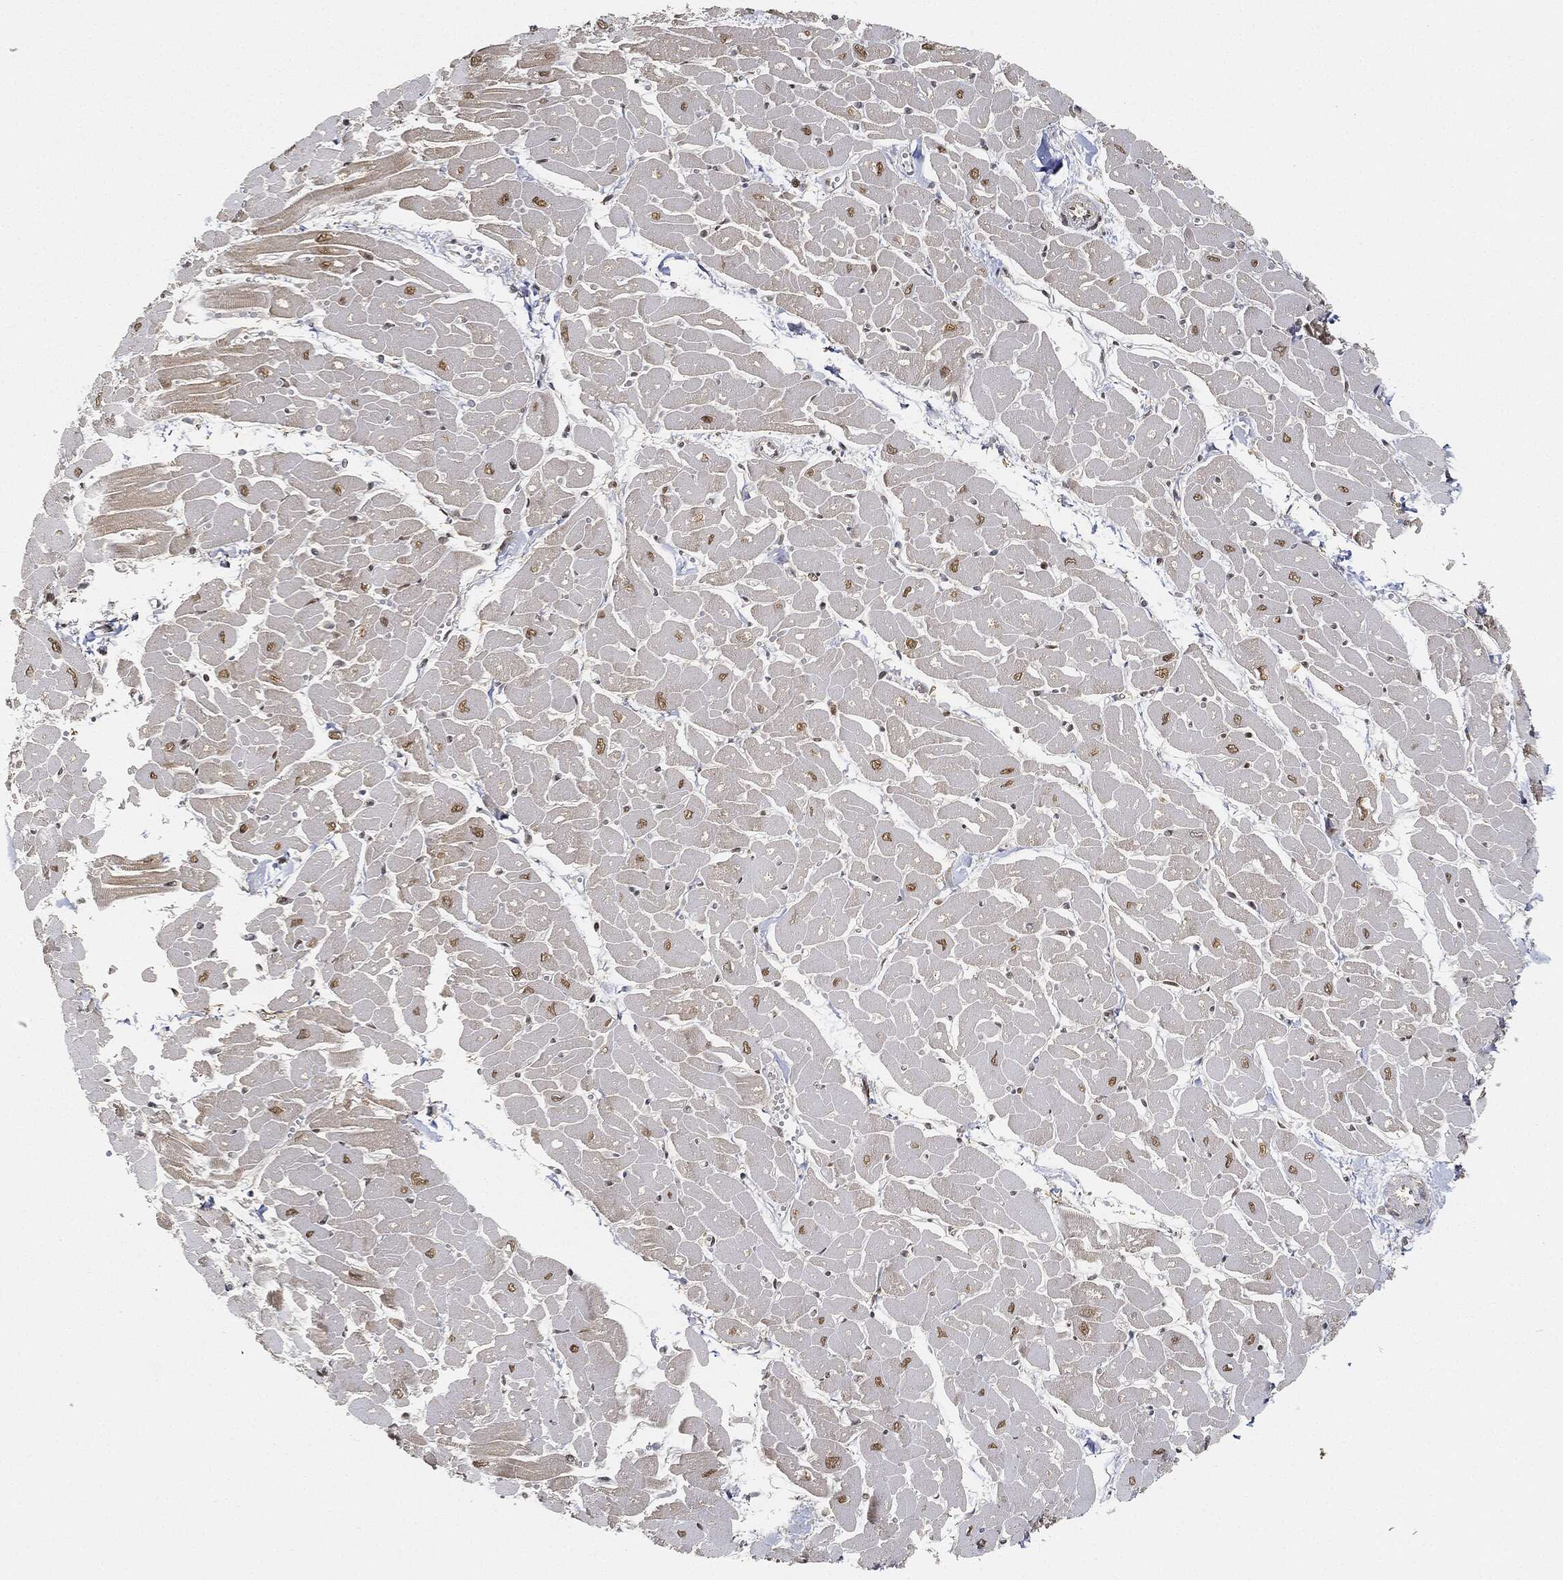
{"staining": {"intensity": "weak", "quantity": "<25%", "location": "cytoplasmic/membranous"}, "tissue": "heart muscle", "cell_type": "Cardiomyocytes", "image_type": "normal", "snomed": [{"axis": "morphology", "description": "Normal tissue, NOS"}, {"axis": "topography", "description": "Heart"}], "caption": "A histopathology image of human heart muscle is negative for staining in cardiomyocytes. Nuclei are stained in blue.", "gene": "CIB1", "patient": {"sex": "male", "age": 57}}